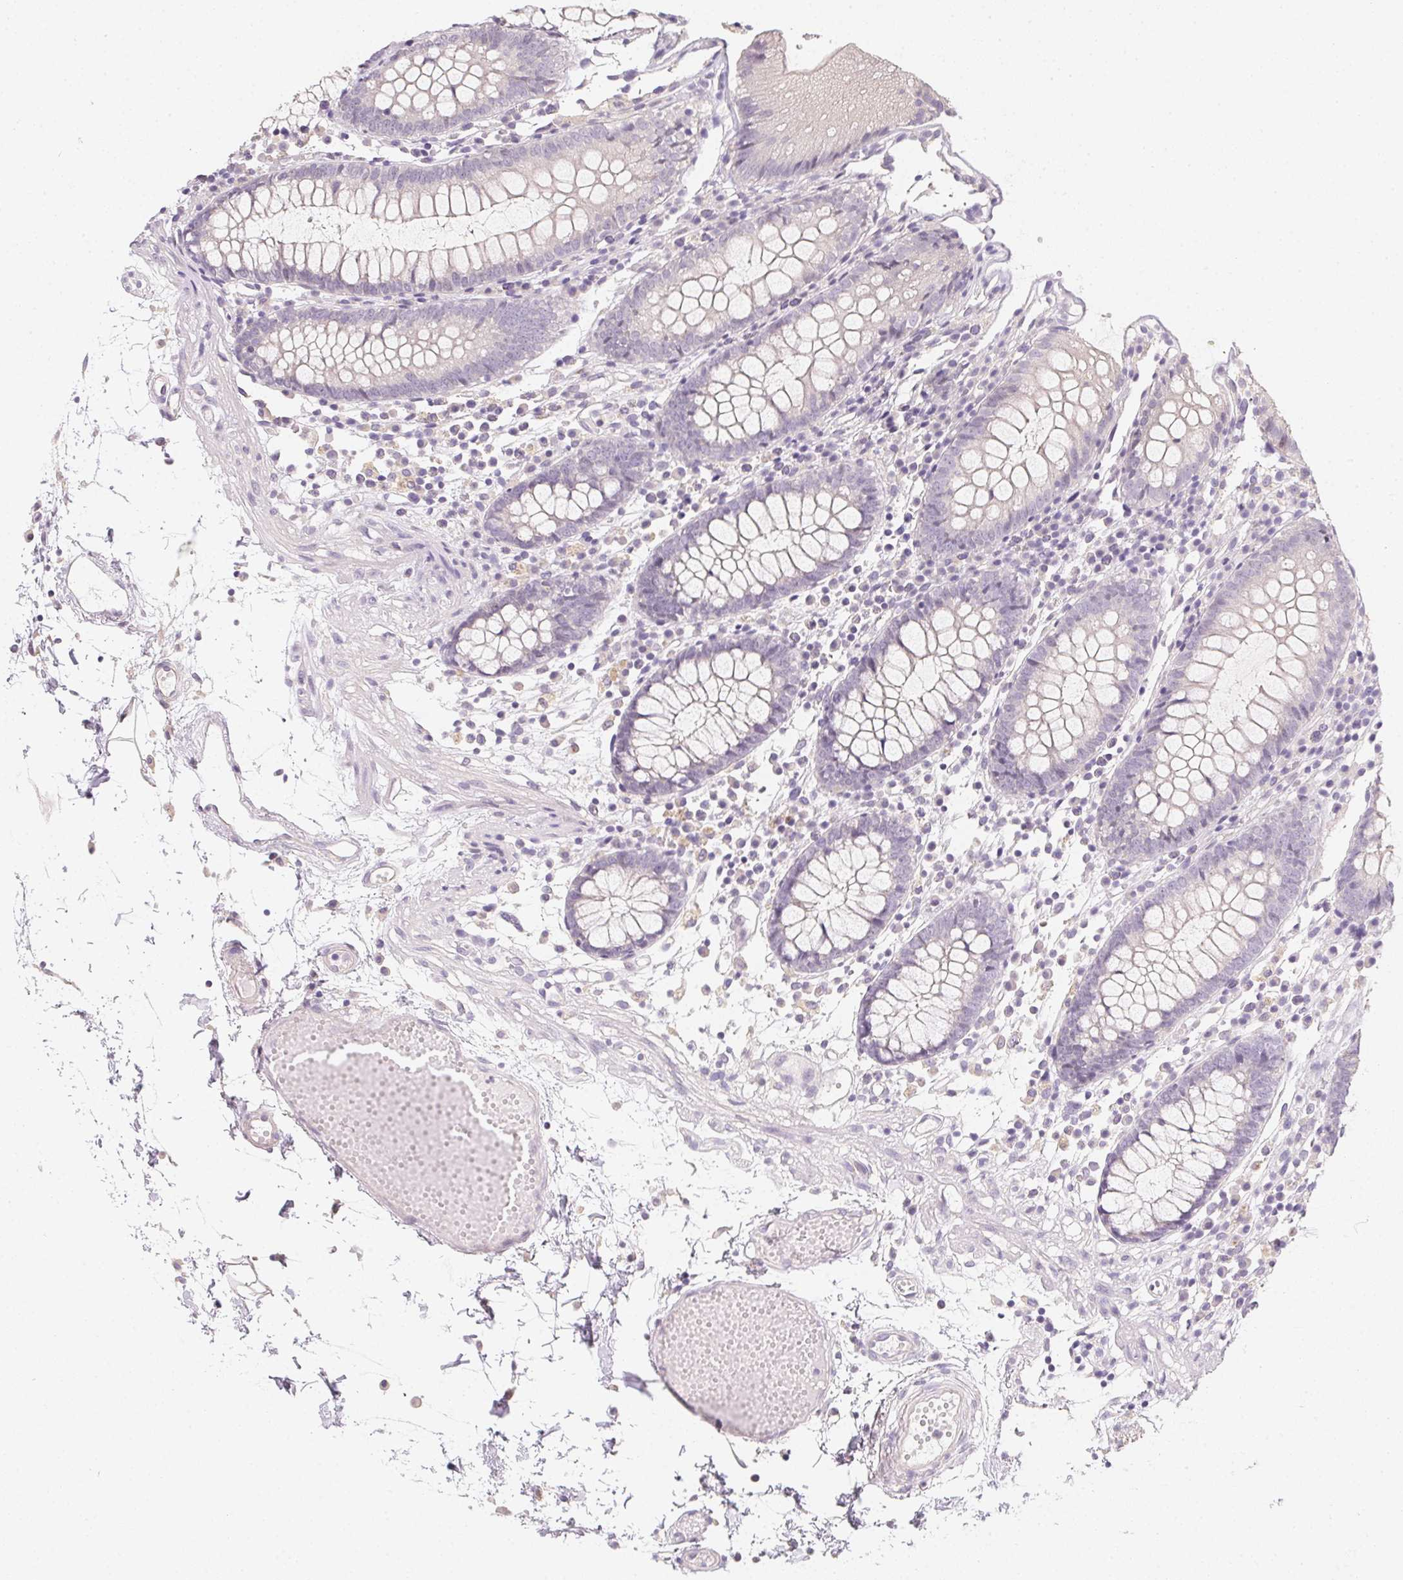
{"staining": {"intensity": "negative", "quantity": "none", "location": "none"}, "tissue": "colon", "cell_type": "Endothelial cells", "image_type": "normal", "snomed": [{"axis": "morphology", "description": "Normal tissue, NOS"}, {"axis": "morphology", "description": "Adenocarcinoma, NOS"}, {"axis": "topography", "description": "Colon"}], "caption": "A histopathology image of colon stained for a protein demonstrates no brown staining in endothelial cells. Brightfield microscopy of immunohistochemistry (IHC) stained with DAB (3,3'-diaminobenzidine) (brown) and hematoxylin (blue), captured at high magnification.", "gene": "ZBBX", "patient": {"sex": "male", "age": 83}}